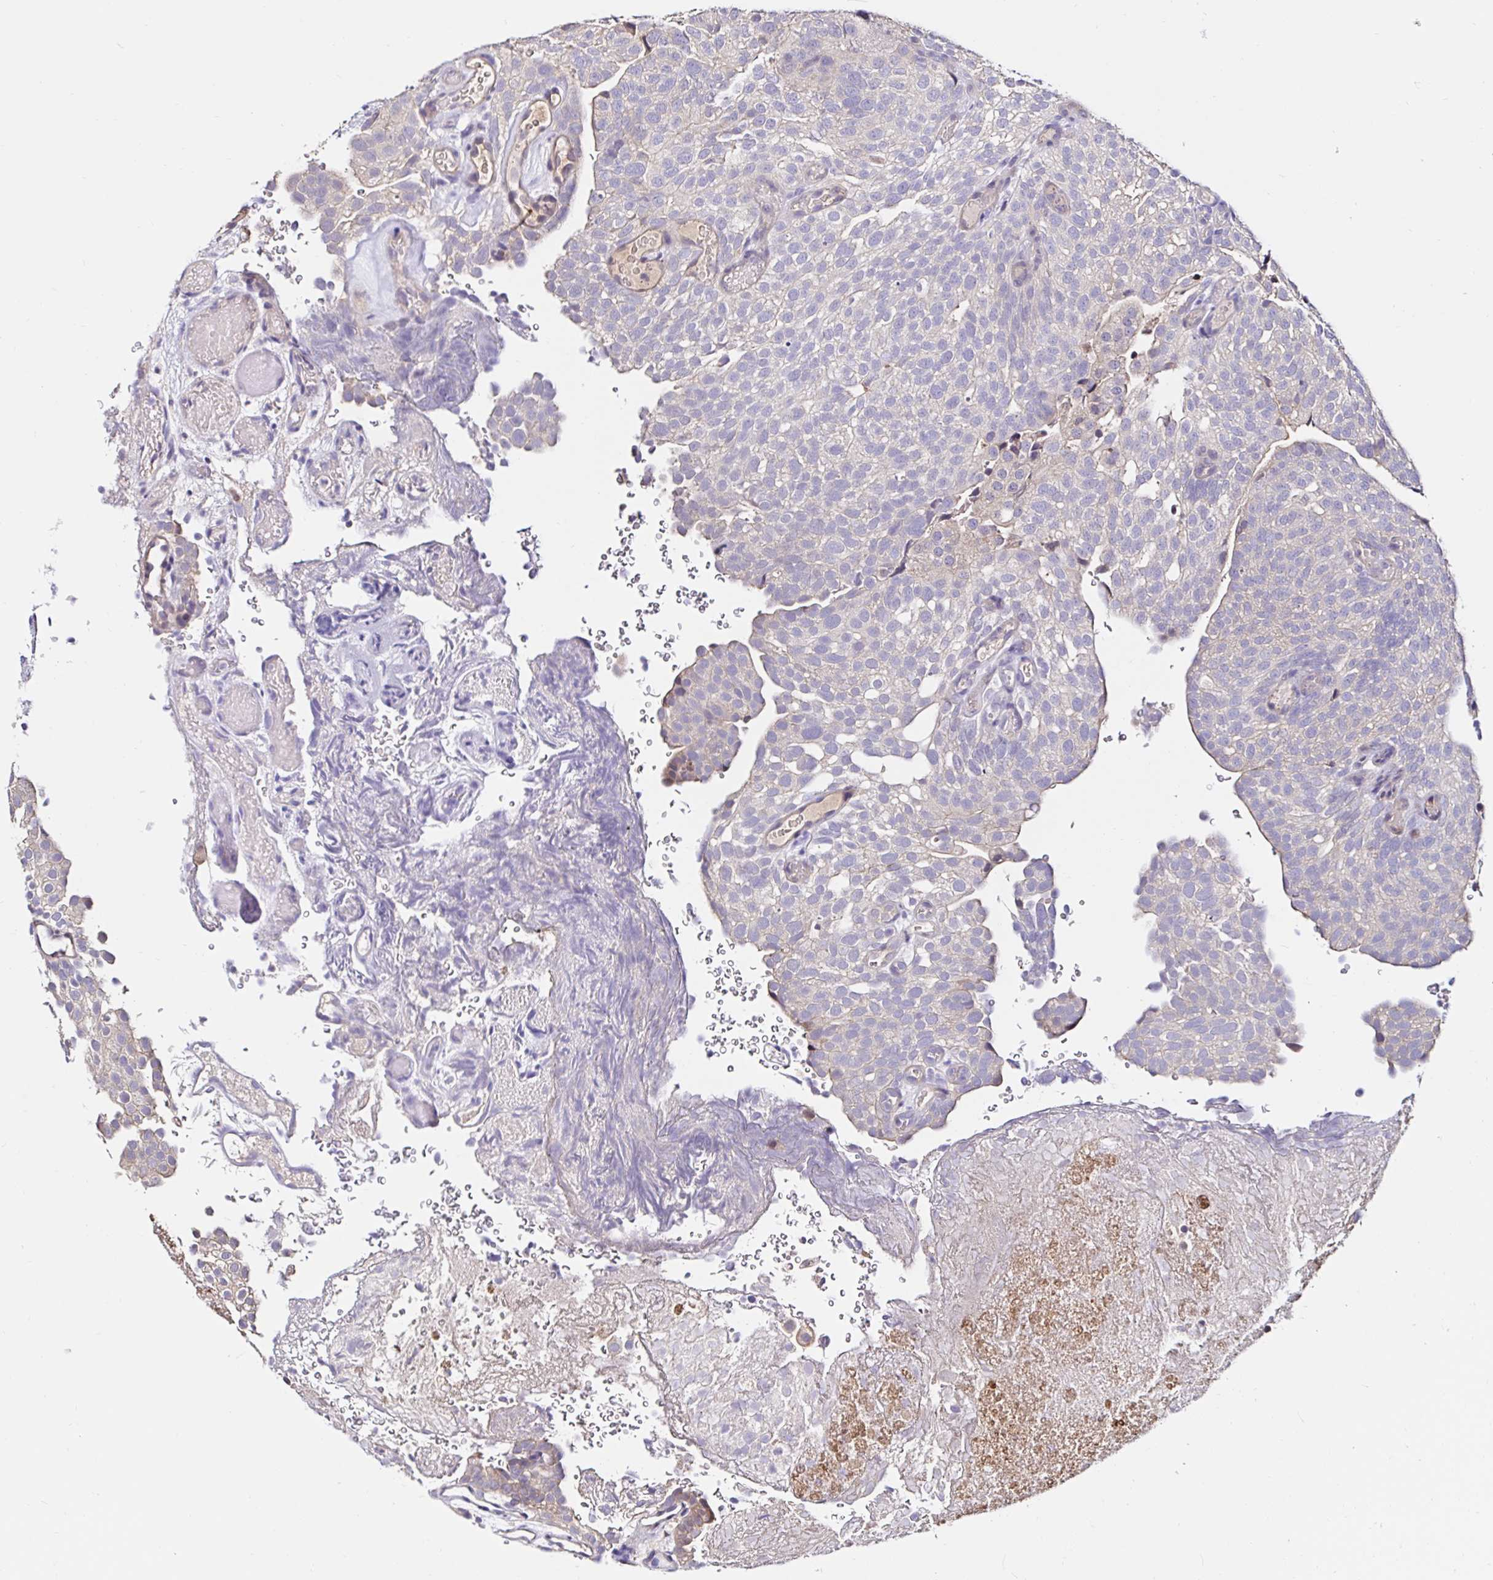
{"staining": {"intensity": "negative", "quantity": "none", "location": "none"}, "tissue": "urothelial cancer", "cell_type": "Tumor cells", "image_type": "cancer", "snomed": [{"axis": "morphology", "description": "Urothelial carcinoma, Low grade"}, {"axis": "topography", "description": "Urinary bladder"}], "caption": "A photomicrograph of human urothelial cancer is negative for staining in tumor cells. (DAB immunohistochemistry (IHC) visualized using brightfield microscopy, high magnification).", "gene": "RSRP1", "patient": {"sex": "male", "age": 78}}